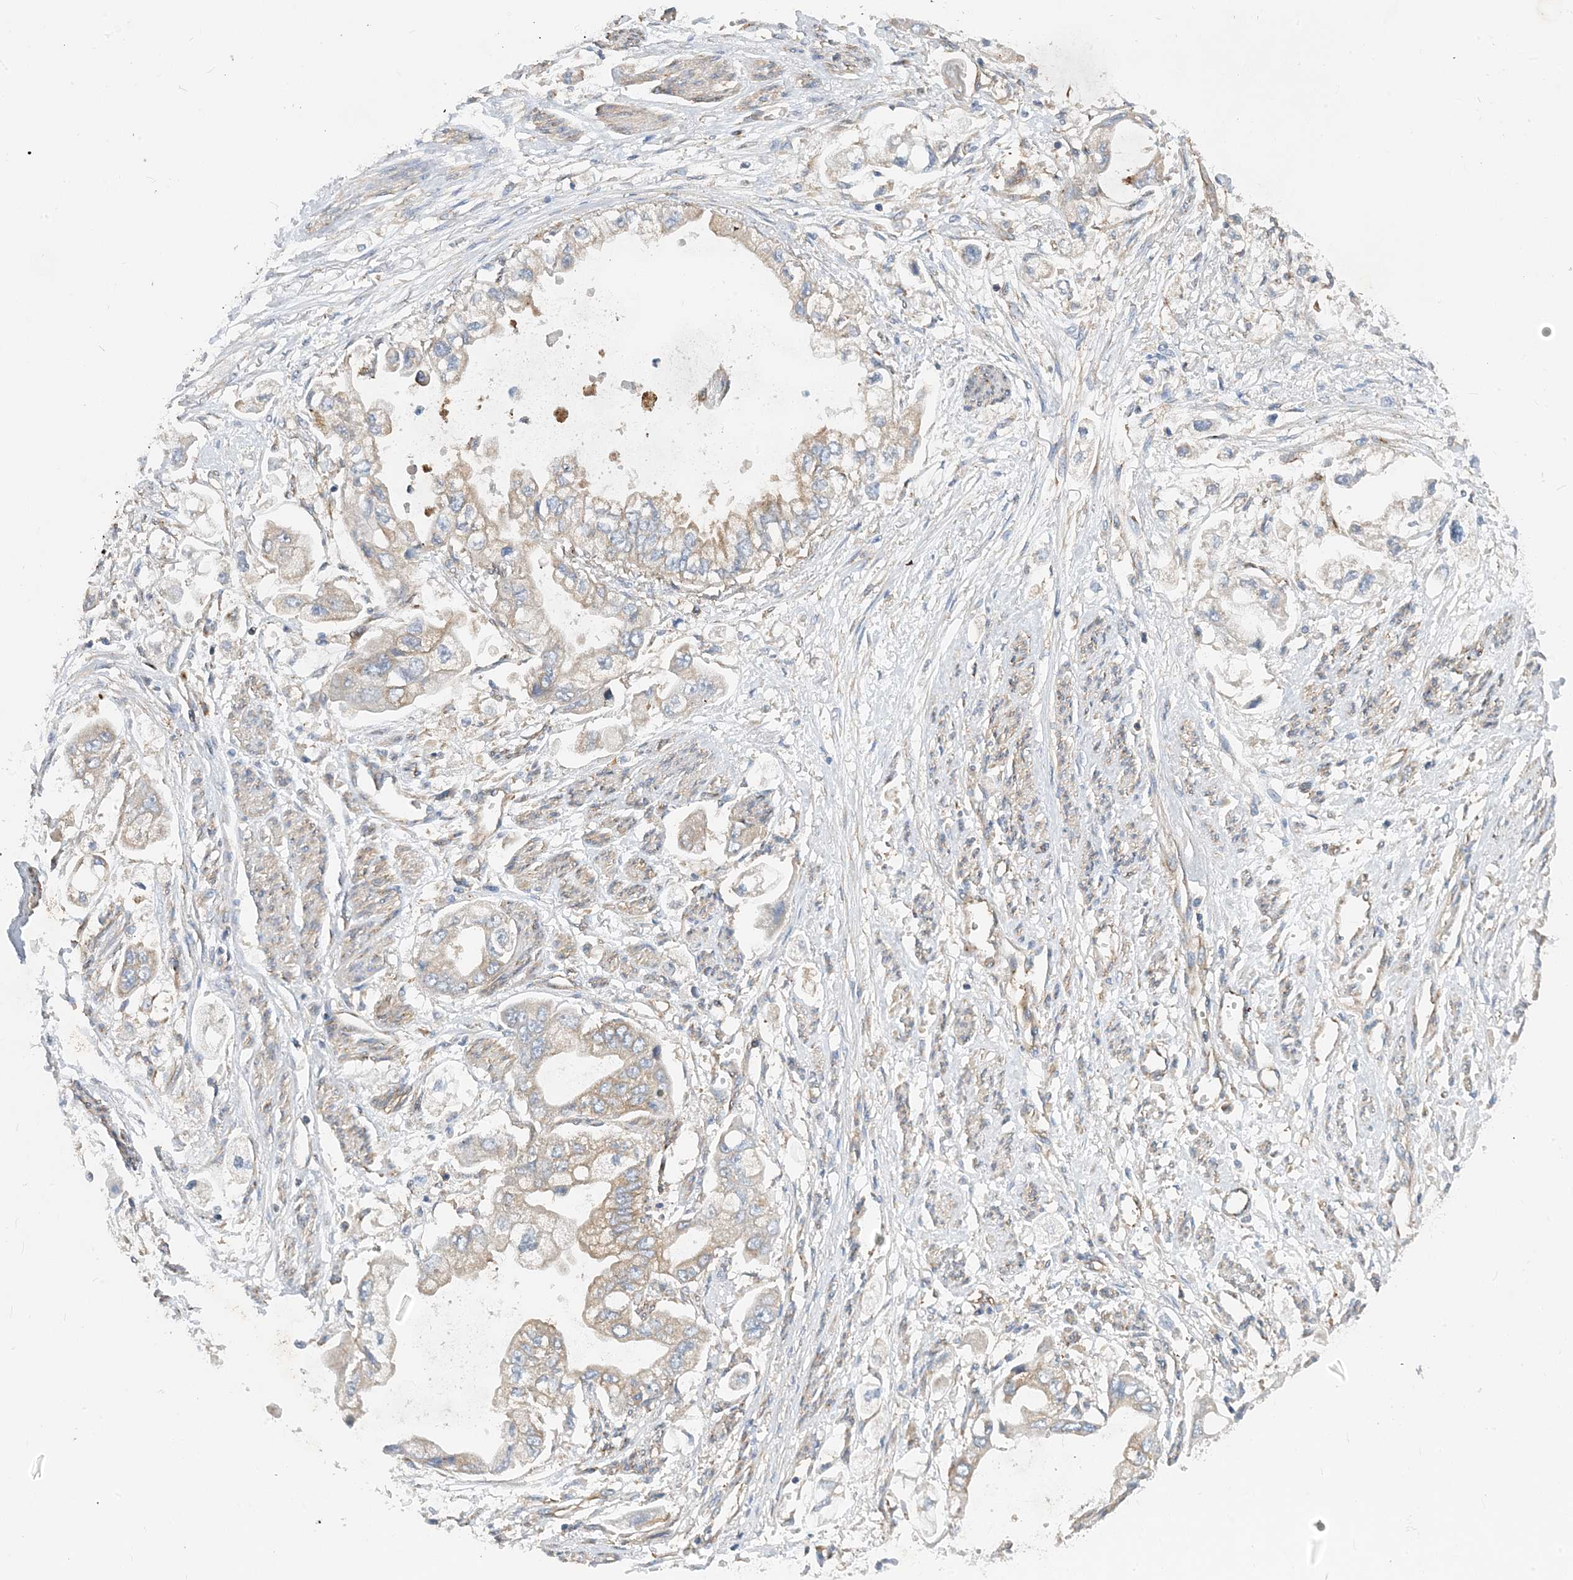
{"staining": {"intensity": "weak", "quantity": "25%-75%", "location": "cytoplasmic/membranous"}, "tissue": "stomach cancer", "cell_type": "Tumor cells", "image_type": "cancer", "snomed": [{"axis": "morphology", "description": "Adenocarcinoma, NOS"}, {"axis": "topography", "description": "Stomach"}], "caption": "Weak cytoplasmic/membranous expression for a protein is present in about 25%-75% of tumor cells of adenocarcinoma (stomach) using immunohistochemistry.", "gene": "SIDT1", "patient": {"sex": "male", "age": 62}}